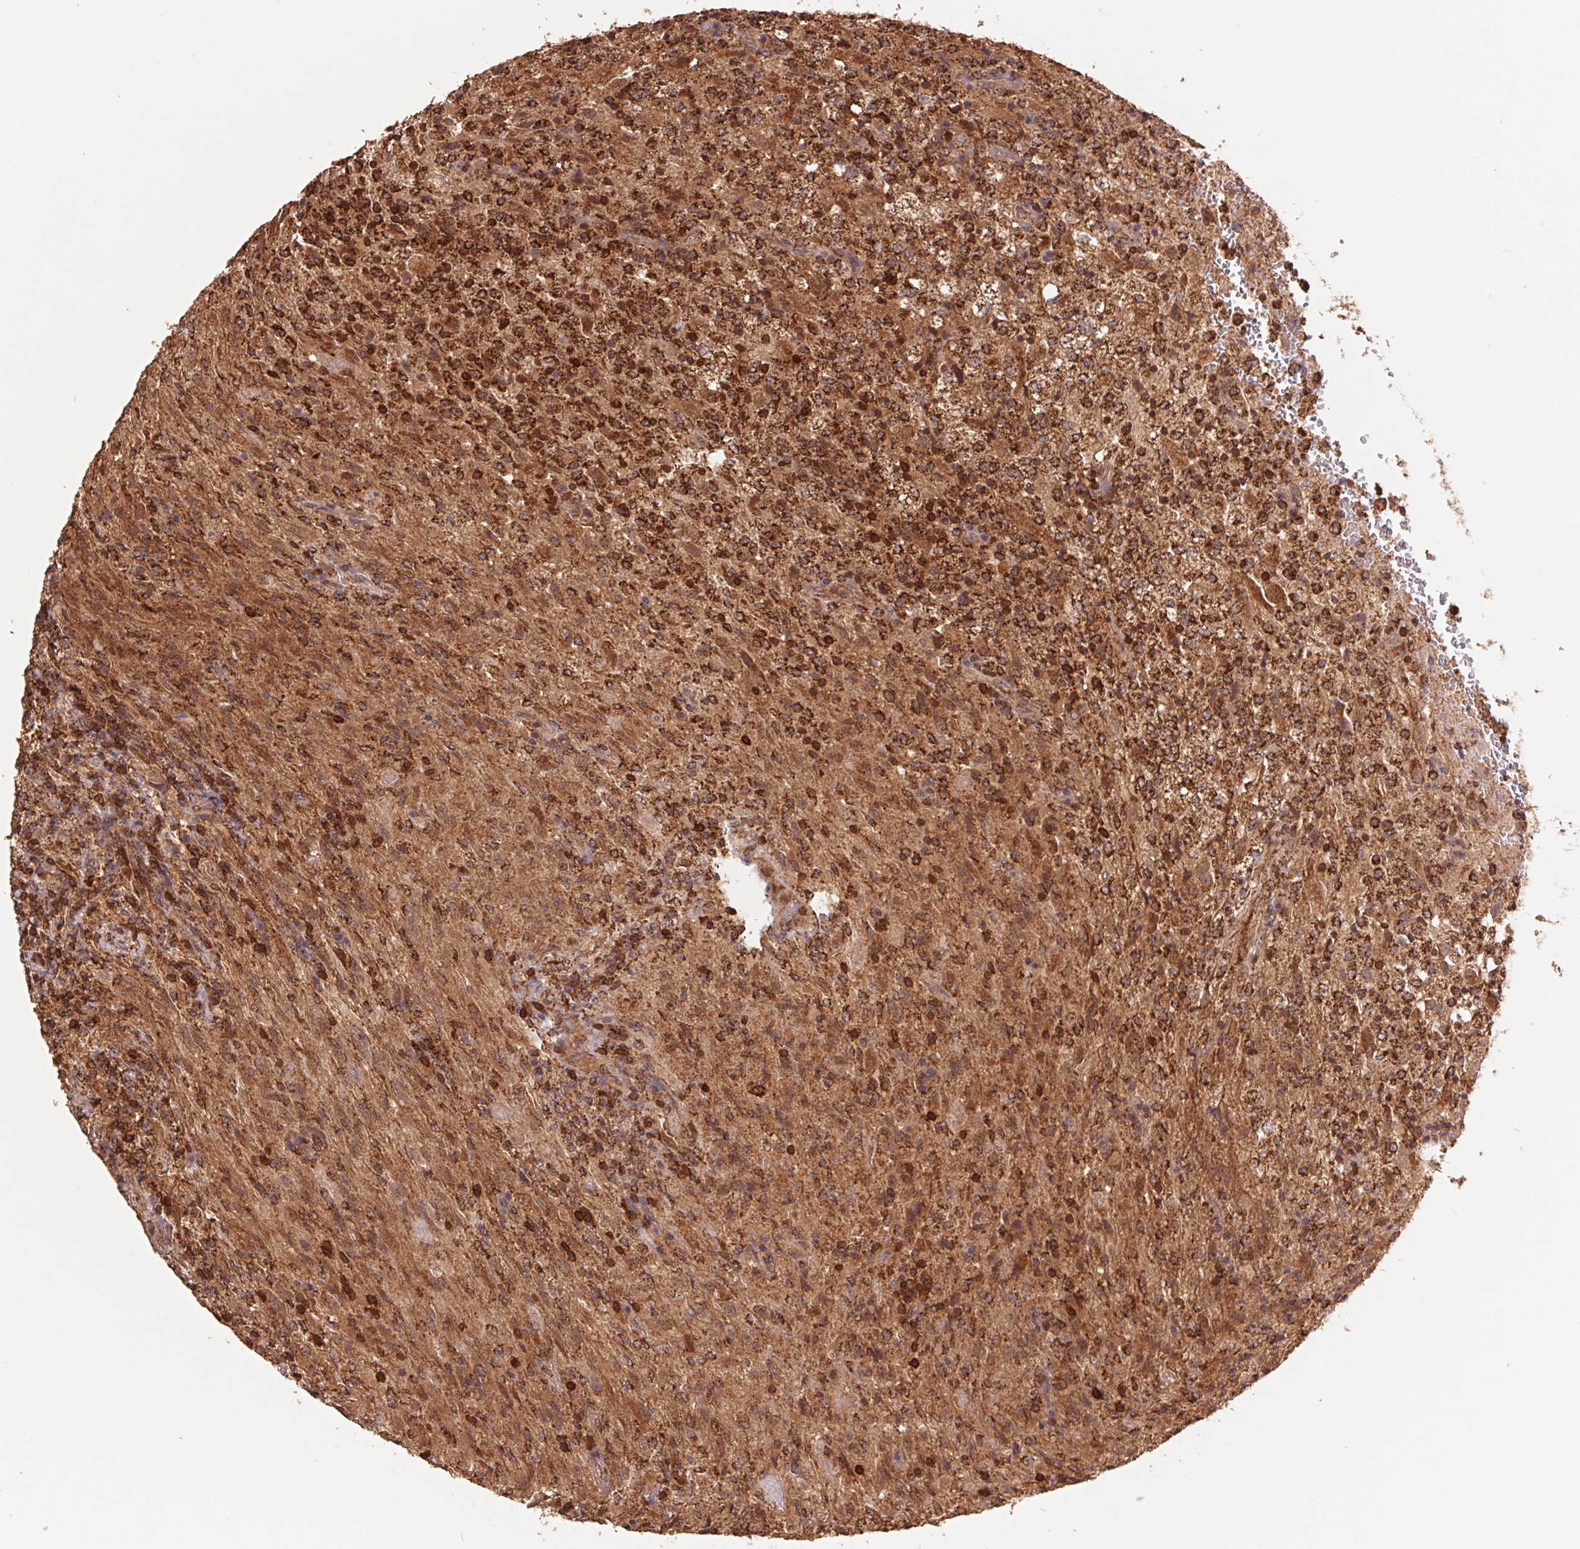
{"staining": {"intensity": "strong", "quantity": ">75%", "location": "cytoplasmic/membranous"}, "tissue": "glioma", "cell_type": "Tumor cells", "image_type": "cancer", "snomed": [{"axis": "morphology", "description": "Glioma, malignant, High grade"}, {"axis": "topography", "description": "Brain"}], "caption": "Protein staining displays strong cytoplasmic/membranous staining in about >75% of tumor cells in glioma.", "gene": "URM1", "patient": {"sex": "male", "age": 68}}